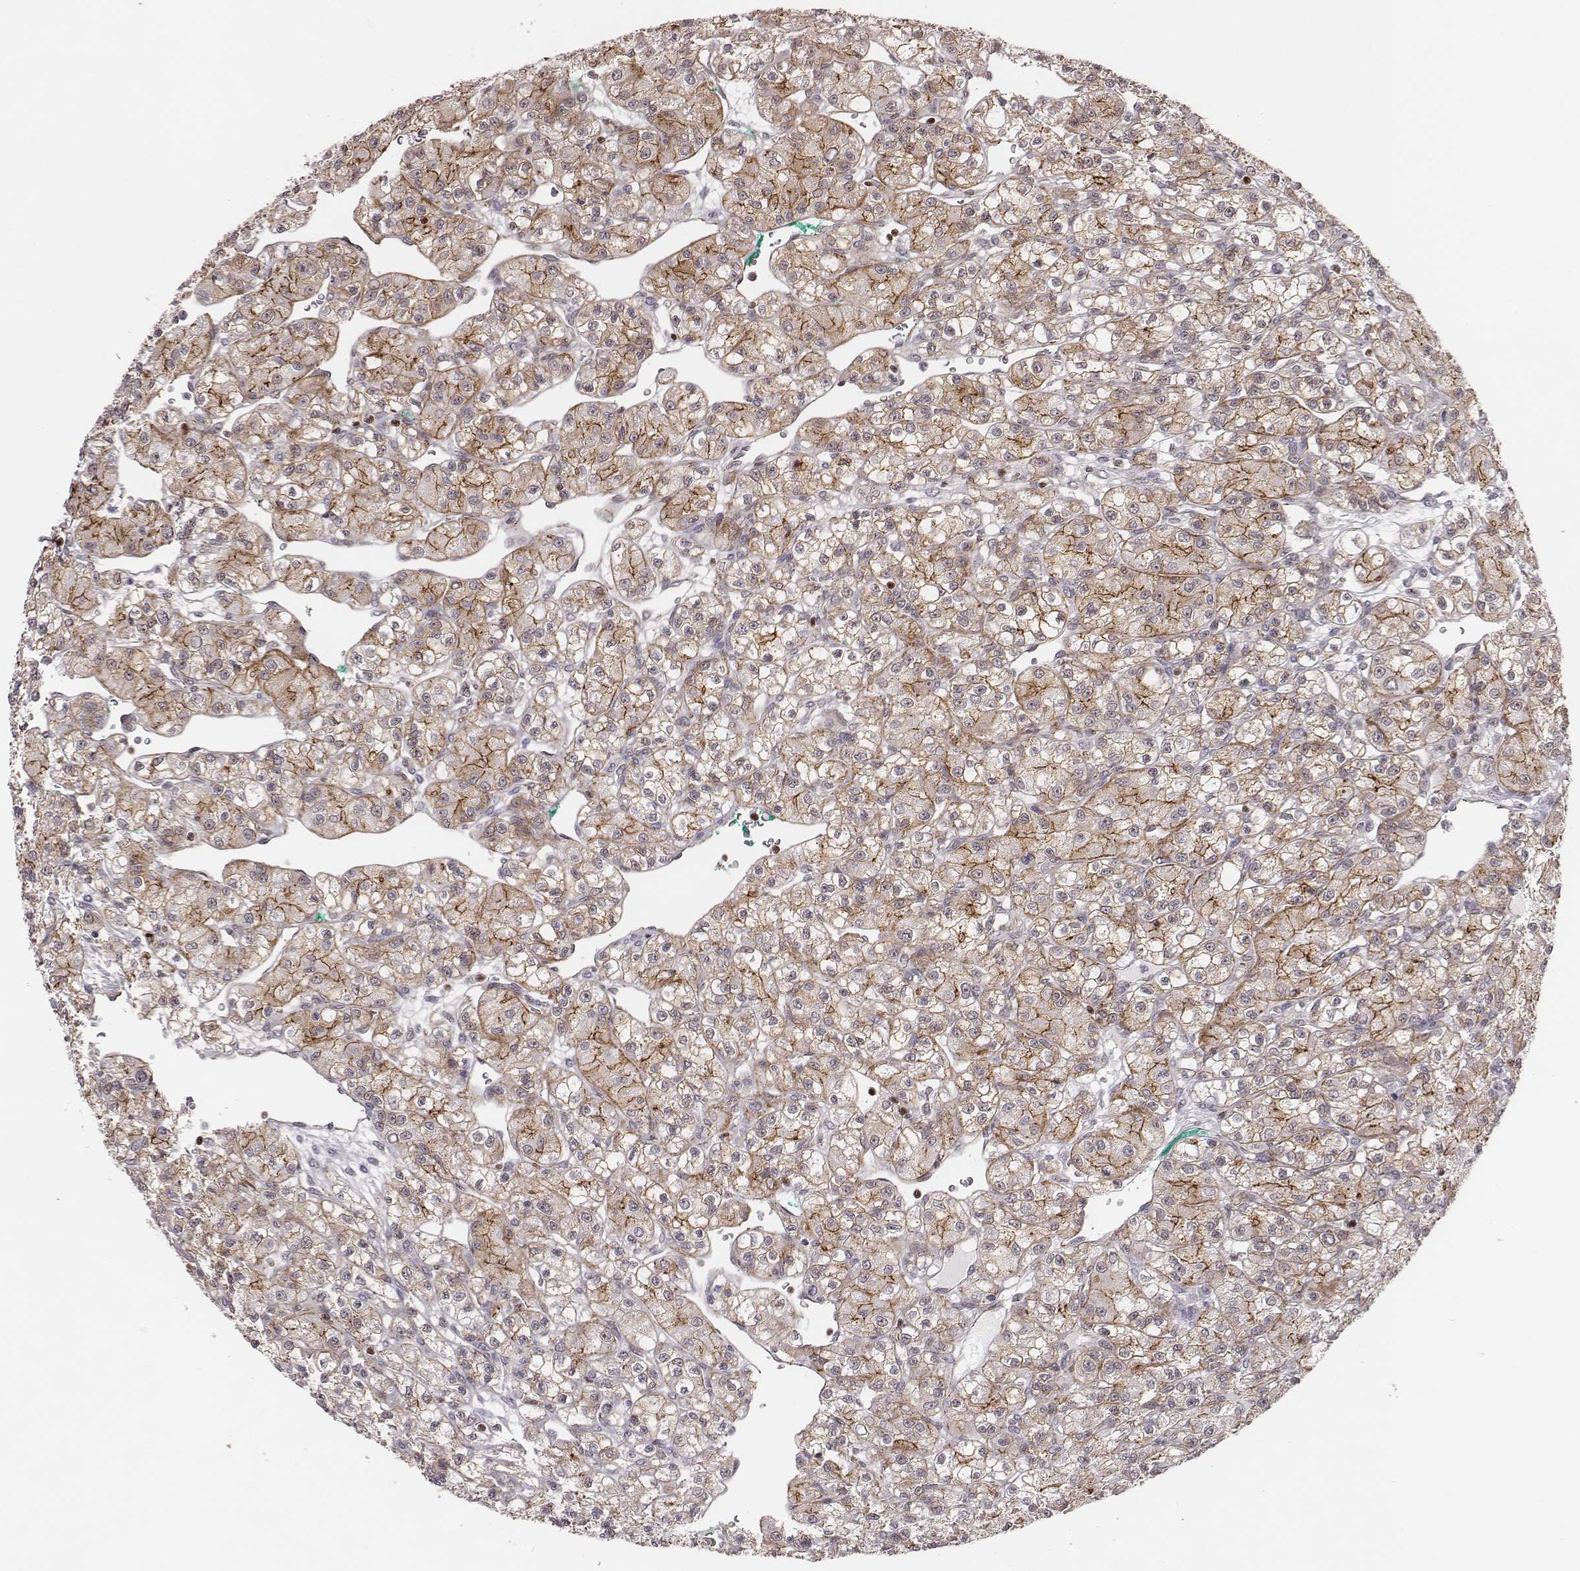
{"staining": {"intensity": "moderate", "quantity": "25%-75%", "location": "cytoplasmic/membranous"}, "tissue": "renal cancer", "cell_type": "Tumor cells", "image_type": "cancer", "snomed": [{"axis": "morphology", "description": "Adenocarcinoma, NOS"}, {"axis": "topography", "description": "Kidney"}], "caption": "Immunohistochemistry photomicrograph of neoplastic tissue: adenocarcinoma (renal) stained using IHC reveals medium levels of moderate protein expression localized specifically in the cytoplasmic/membranous of tumor cells, appearing as a cytoplasmic/membranous brown color.", "gene": "WDR59", "patient": {"sex": "female", "age": 70}}